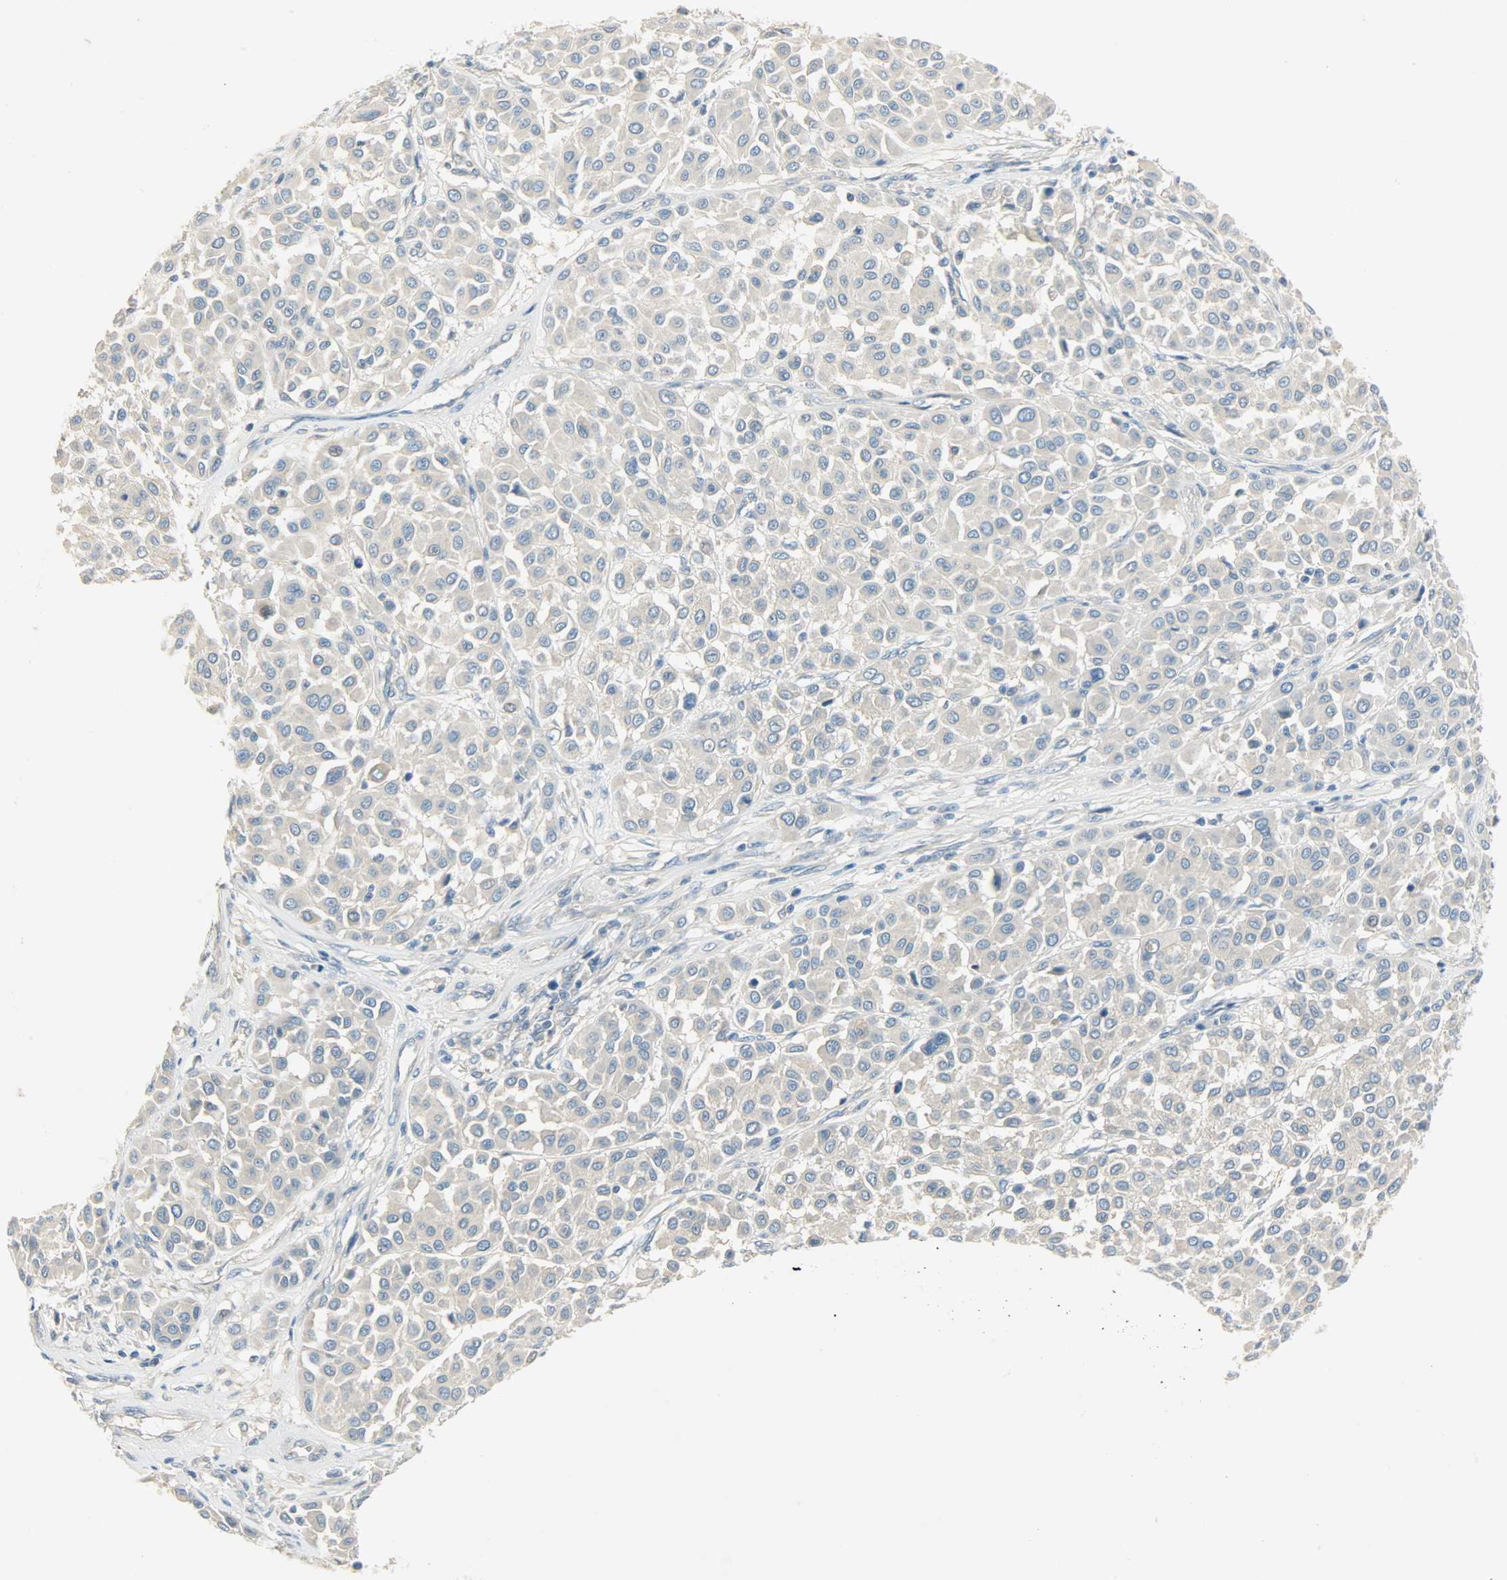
{"staining": {"intensity": "negative", "quantity": "none", "location": "none"}, "tissue": "melanoma", "cell_type": "Tumor cells", "image_type": "cancer", "snomed": [{"axis": "morphology", "description": "Malignant melanoma, Metastatic site"}, {"axis": "topography", "description": "Soft tissue"}], "caption": "Protein analysis of melanoma demonstrates no significant staining in tumor cells.", "gene": "DSG2", "patient": {"sex": "male", "age": 41}}